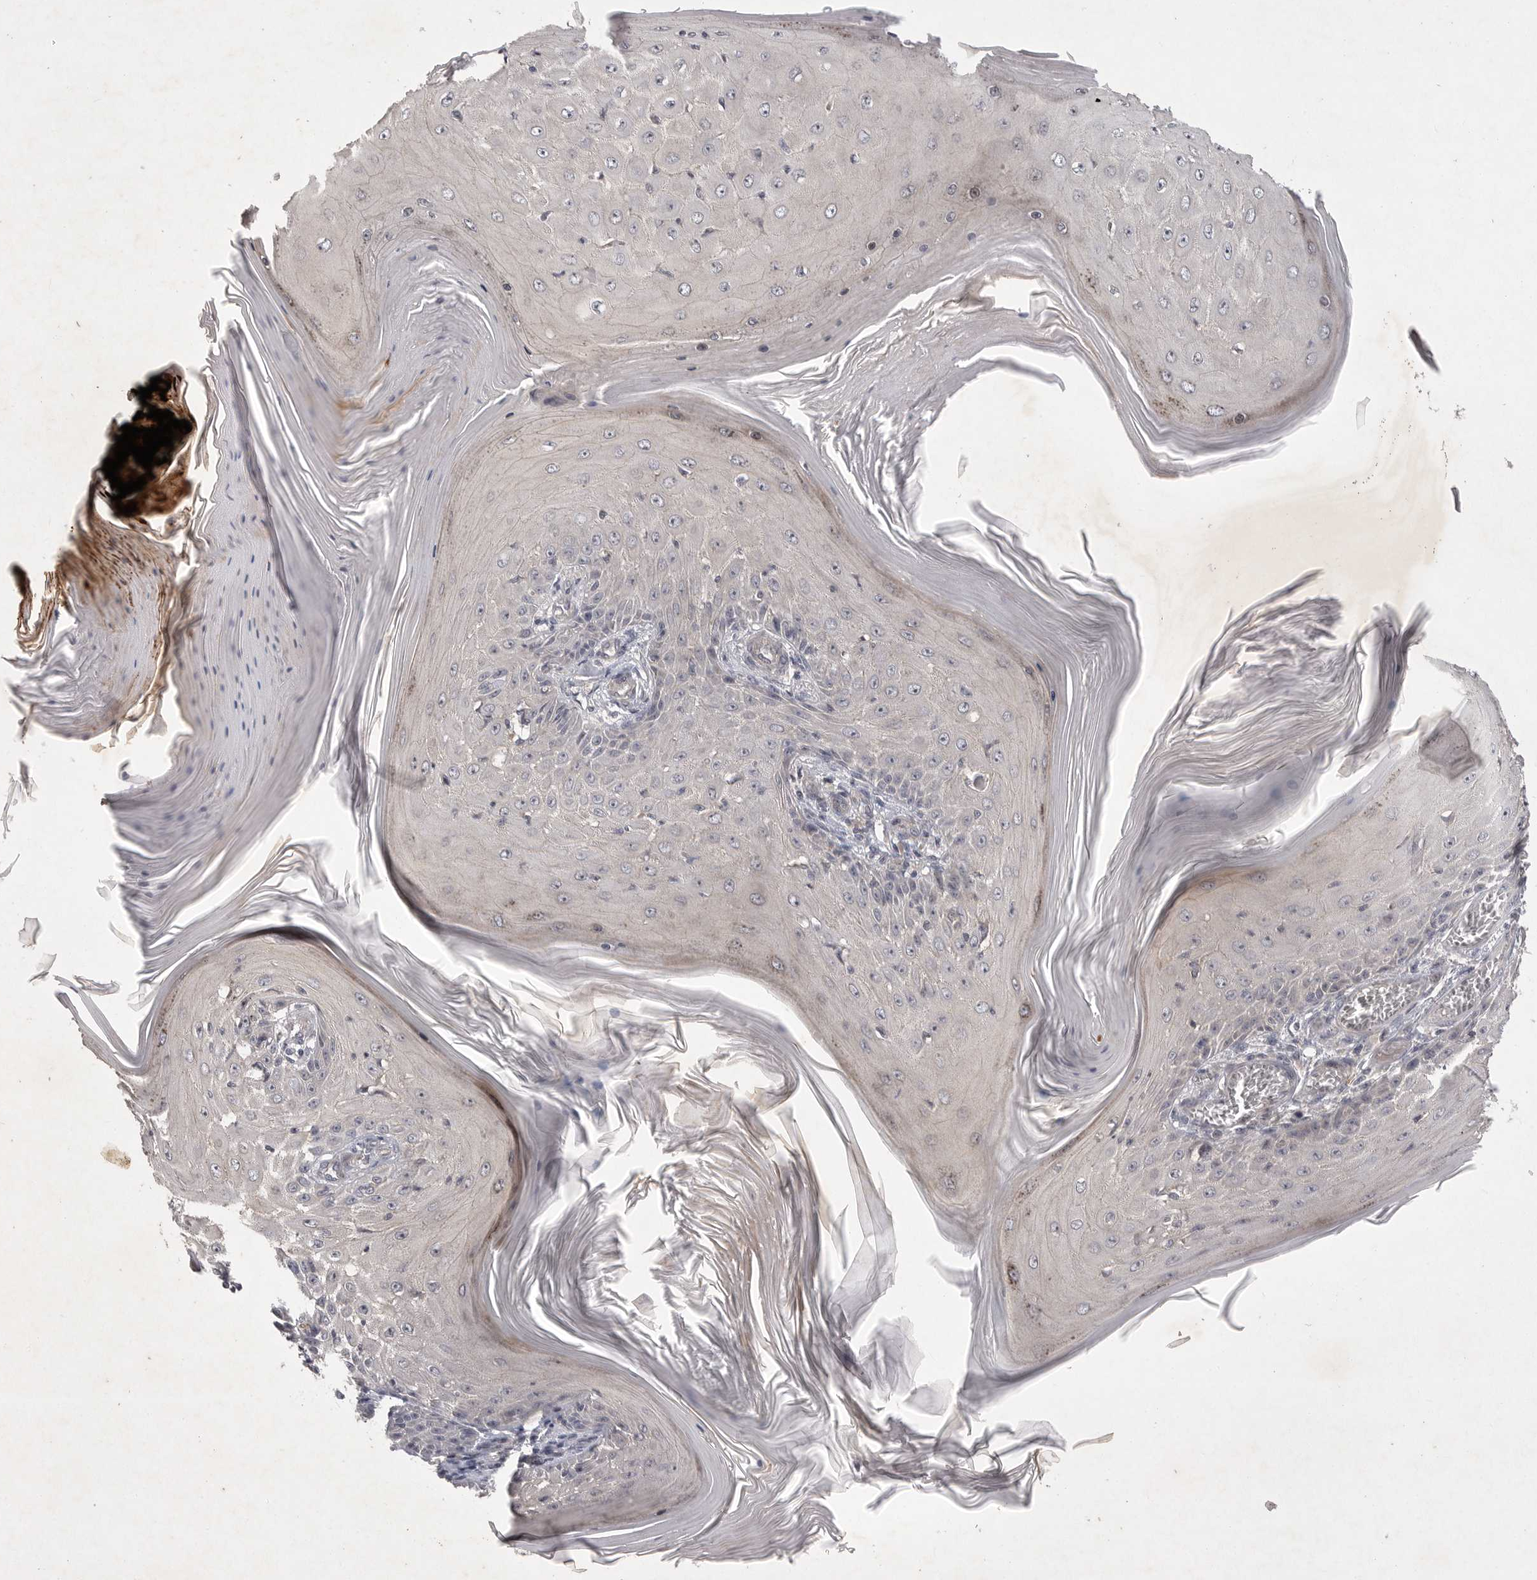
{"staining": {"intensity": "negative", "quantity": "none", "location": "none"}, "tissue": "skin cancer", "cell_type": "Tumor cells", "image_type": "cancer", "snomed": [{"axis": "morphology", "description": "Squamous cell carcinoma, NOS"}, {"axis": "topography", "description": "Skin"}], "caption": "The photomicrograph displays no staining of tumor cells in skin squamous cell carcinoma.", "gene": "UBE3D", "patient": {"sex": "female", "age": 73}}